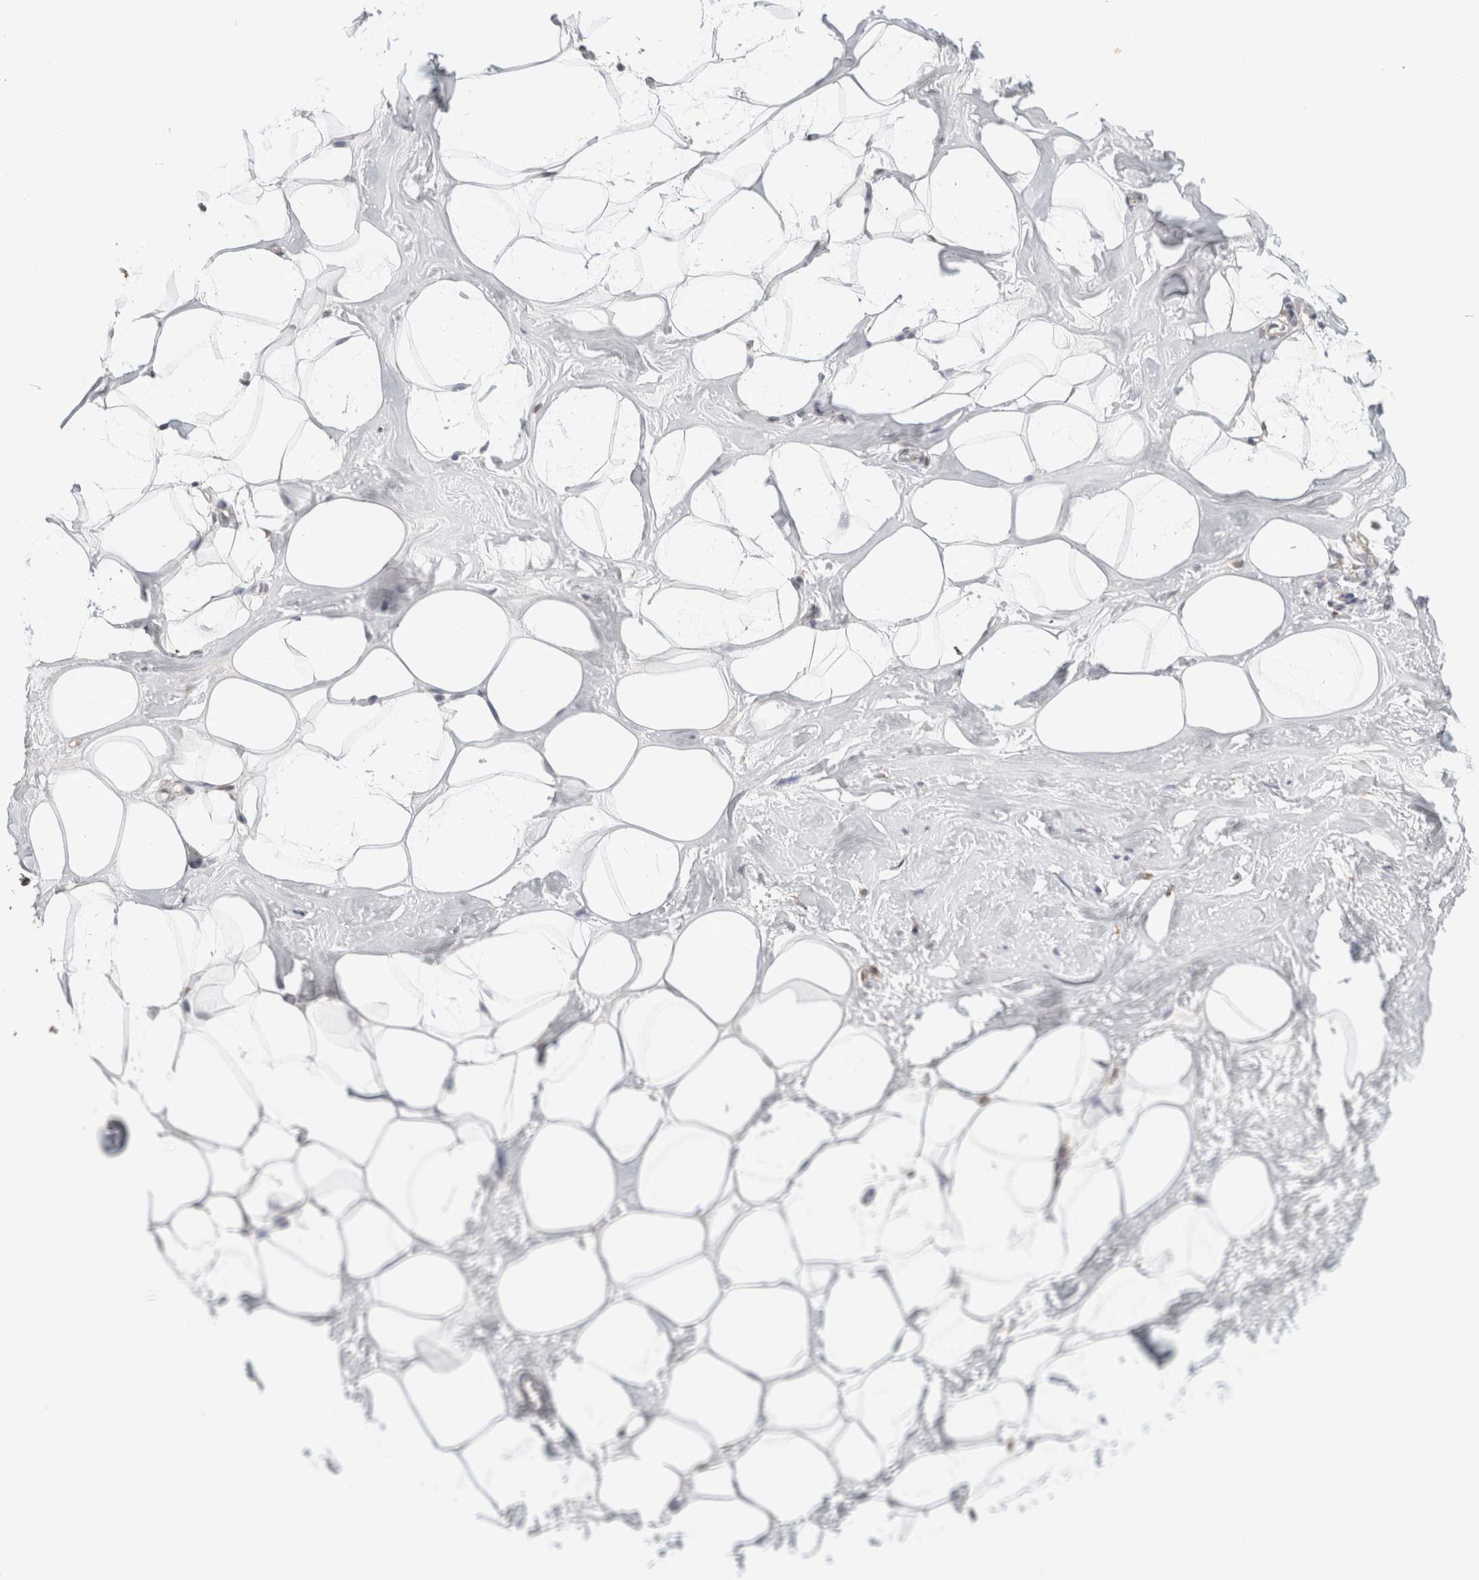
{"staining": {"intensity": "negative", "quantity": "none", "location": "none"}, "tissue": "adipose tissue", "cell_type": "Adipocytes", "image_type": "normal", "snomed": [{"axis": "morphology", "description": "Normal tissue, NOS"}, {"axis": "morphology", "description": "Fibrosis, NOS"}, {"axis": "topography", "description": "Breast"}, {"axis": "topography", "description": "Adipose tissue"}], "caption": "A photomicrograph of human adipose tissue is negative for staining in adipocytes. The staining is performed using DAB (3,3'-diaminobenzidine) brown chromogen with nuclei counter-stained in using hematoxylin.", "gene": "HDLBP", "patient": {"sex": "female", "age": 39}}